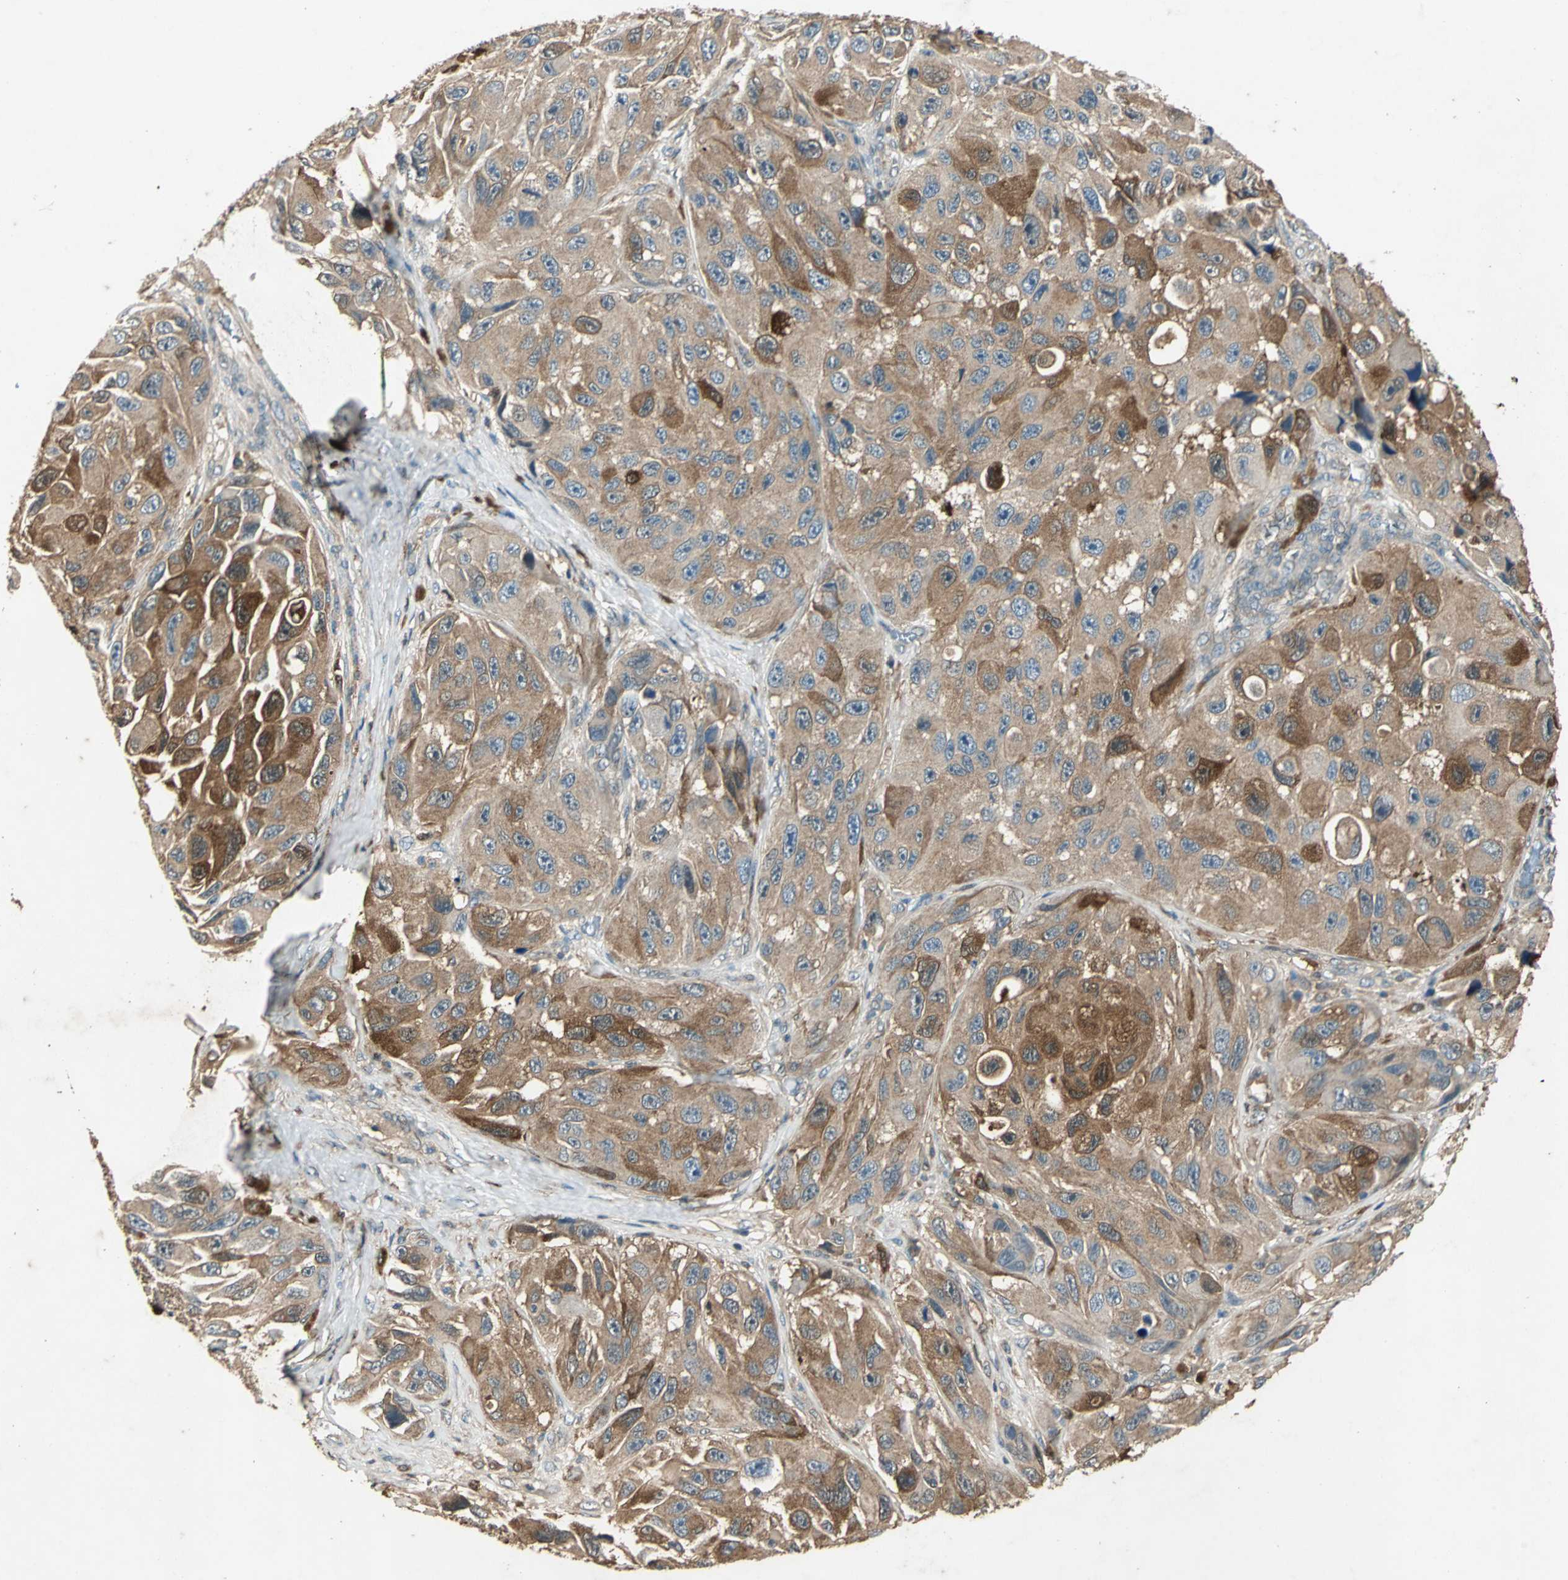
{"staining": {"intensity": "moderate", "quantity": ">75%", "location": "cytoplasmic/membranous"}, "tissue": "melanoma", "cell_type": "Tumor cells", "image_type": "cancer", "snomed": [{"axis": "morphology", "description": "Malignant melanoma, NOS"}, {"axis": "topography", "description": "Skin"}], "caption": "Immunohistochemistry (IHC) of melanoma reveals medium levels of moderate cytoplasmic/membranous positivity in about >75% of tumor cells.", "gene": "RRM2B", "patient": {"sex": "female", "age": 73}}